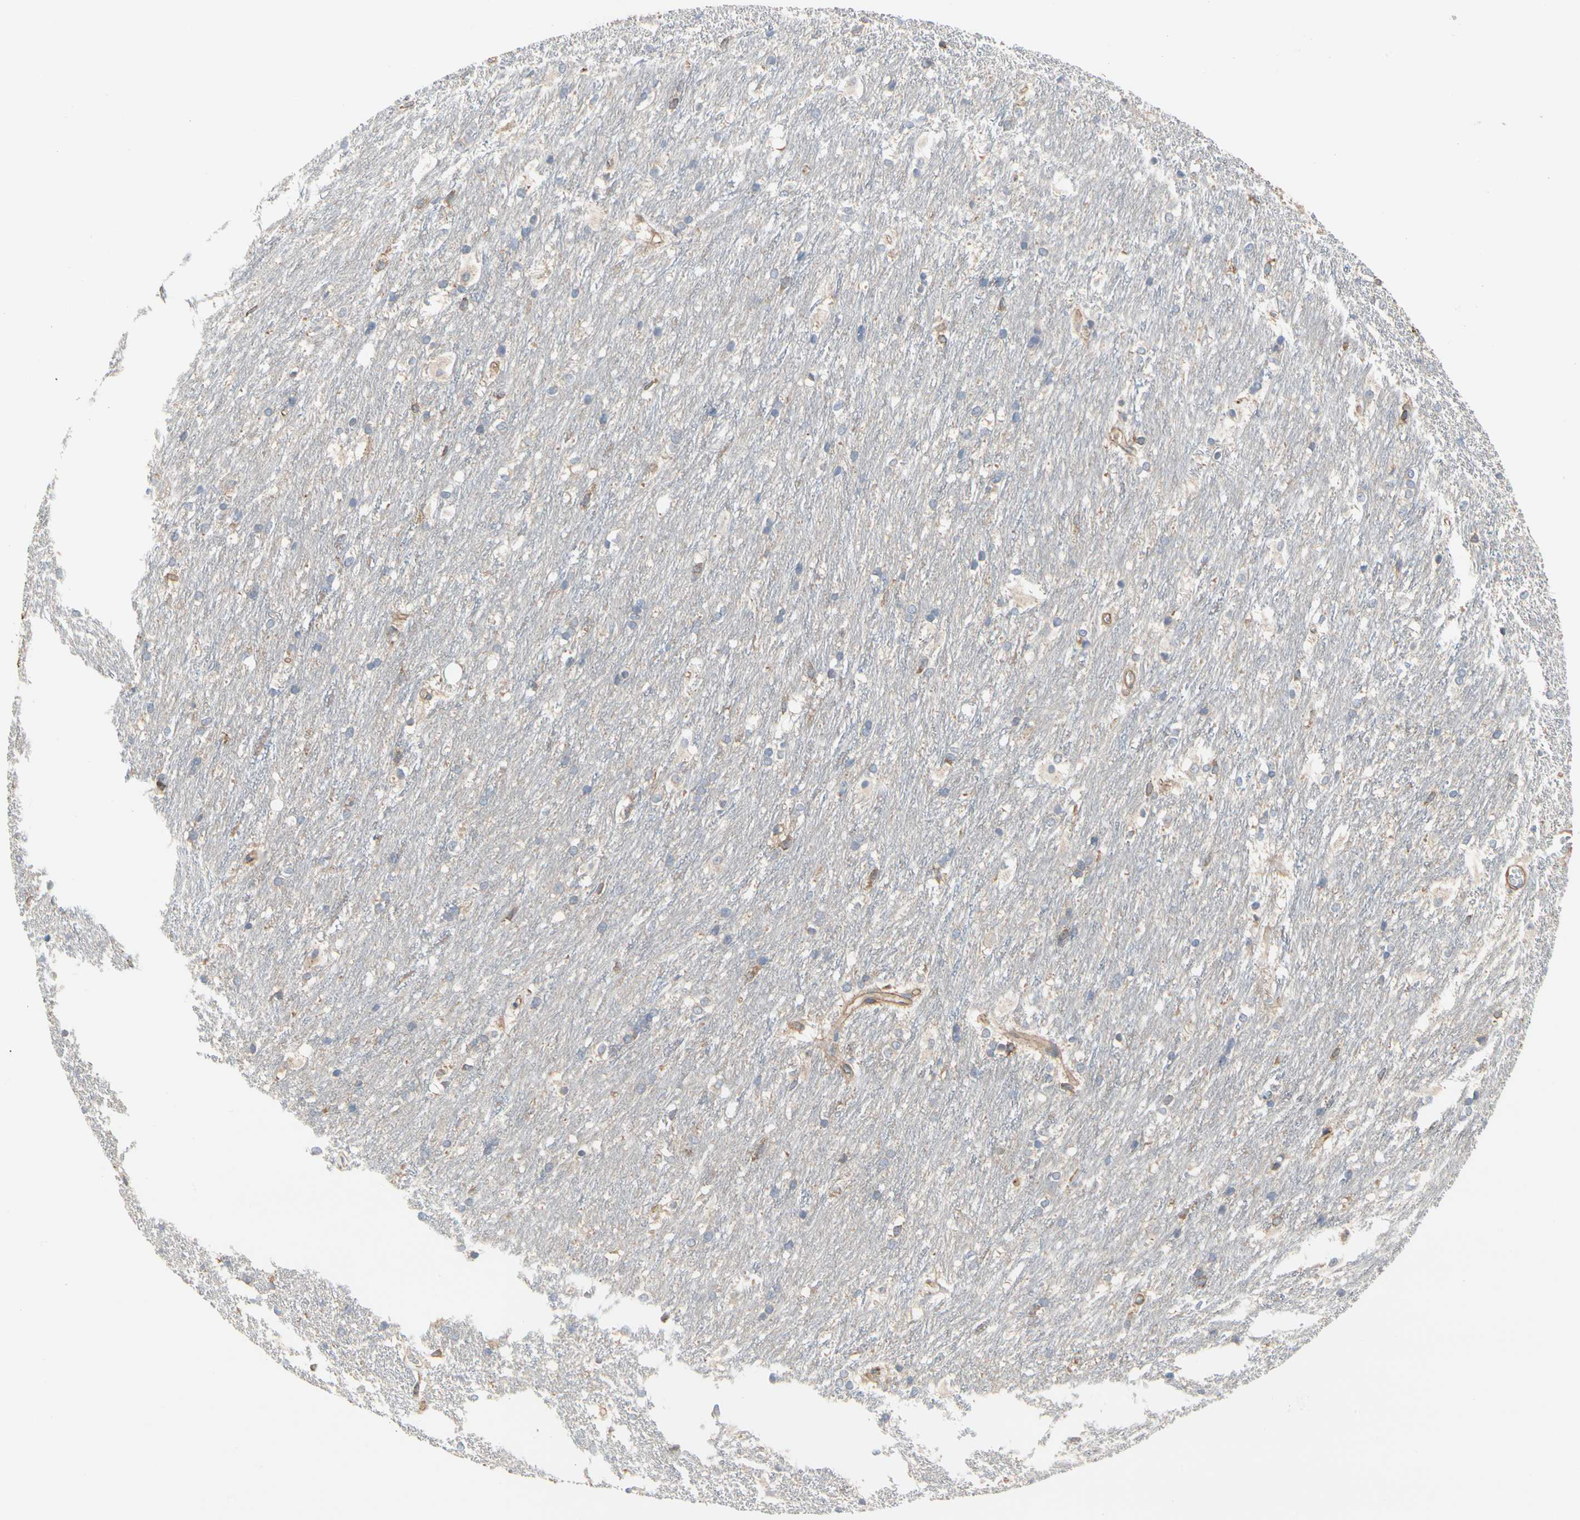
{"staining": {"intensity": "weak", "quantity": "<25%", "location": "cytoplasmic/membranous"}, "tissue": "caudate", "cell_type": "Glial cells", "image_type": "normal", "snomed": [{"axis": "morphology", "description": "Normal tissue, NOS"}, {"axis": "topography", "description": "Lateral ventricle wall"}], "caption": "IHC of normal human caudate exhibits no staining in glial cells.", "gene": "PDZK1", "patient": {"sex": "female", "age": 19}}